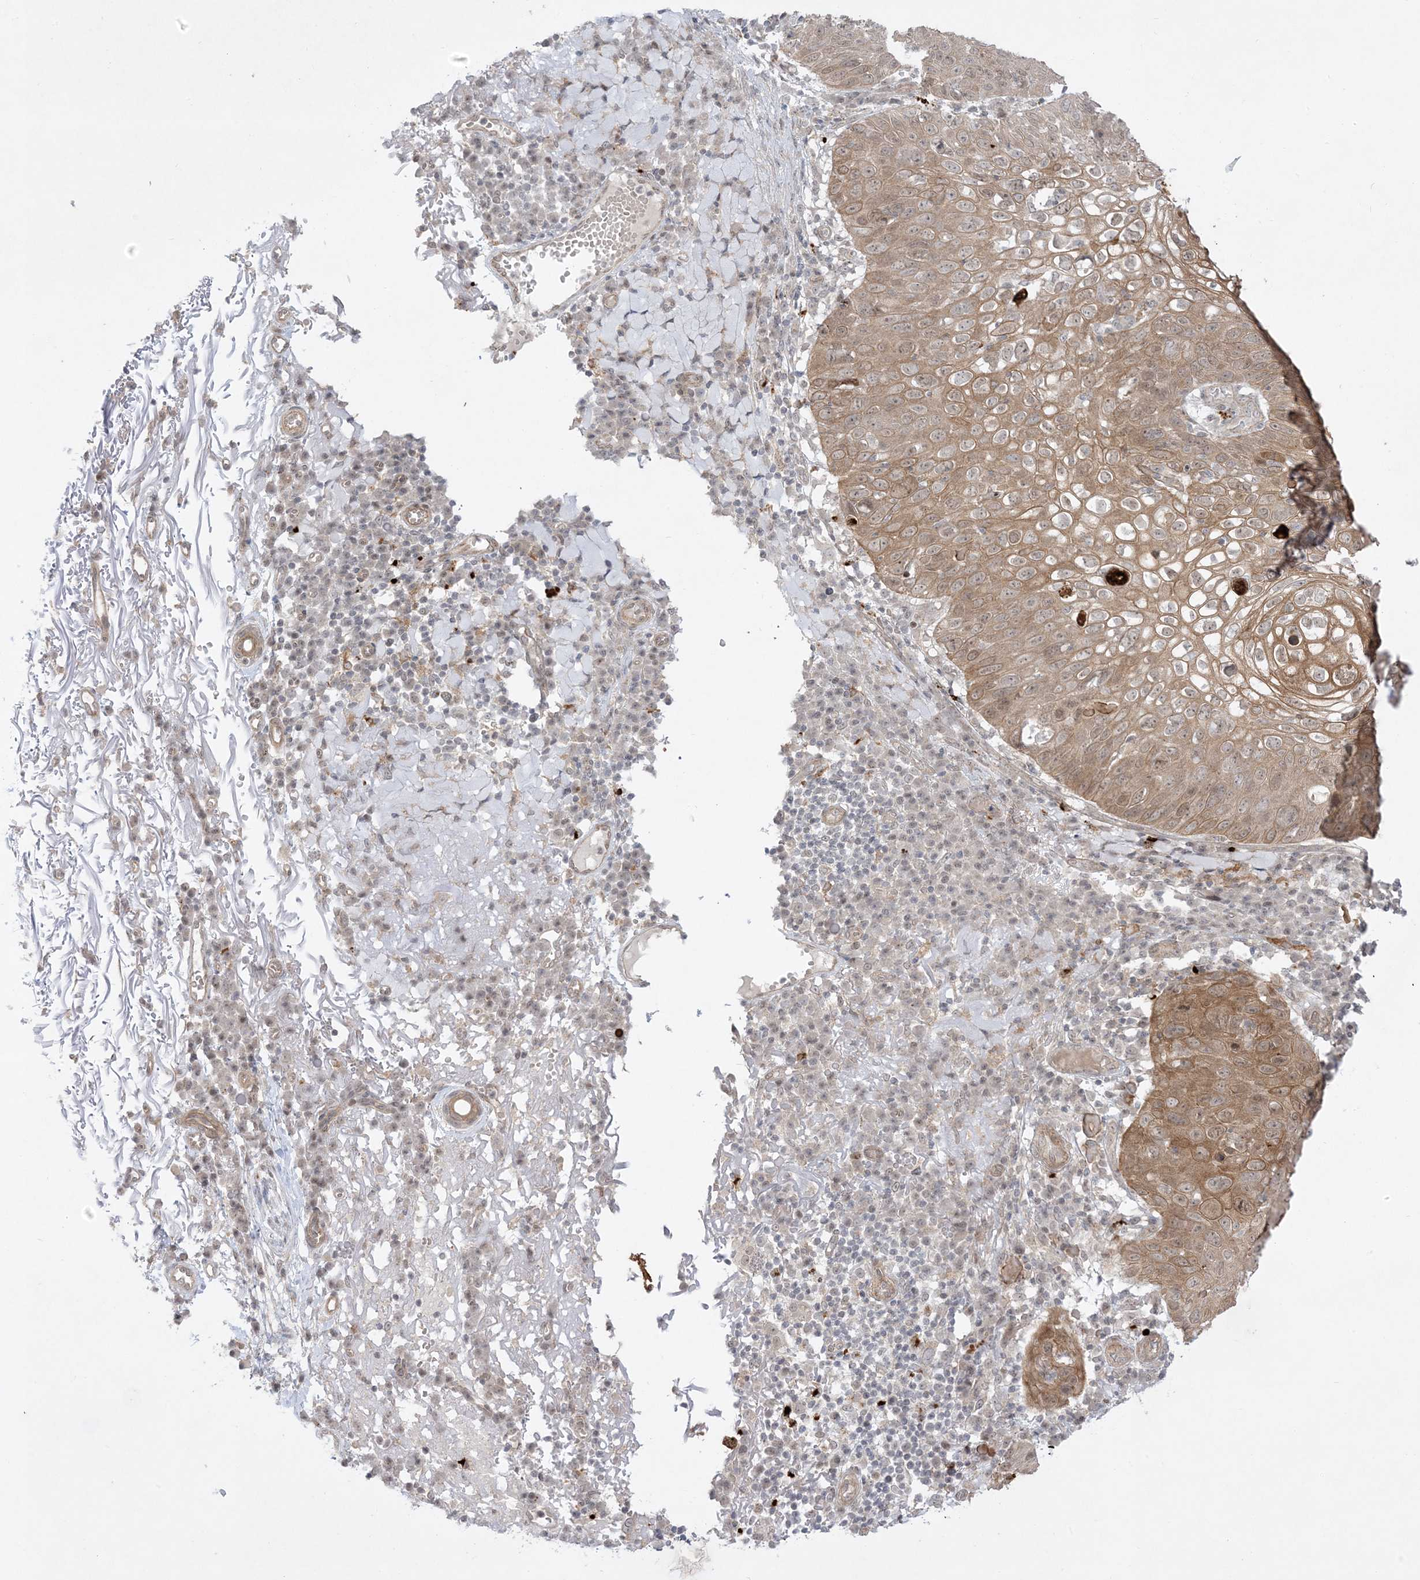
{"staining": {"intensity": "moderate", "quantity": ">75%", "location": "cytoplasmic/membranous,nuclear"}, "tissue": "skin cancer", "cell_type": "Tumor cells", "image_type": "cancer", "snomed": [{"axis": "morphology", "description": "Squamous cell carcinoma, NOS"}, {"axis": "topography", "description": "Skin"}], "caption": "A high-resolution photomicrograph shows immunohistochemistry (IHC) staining of skin cancer (squamous cell carcinoma), which reveals moderate cytoplasmic/membranous and nuclear positivity in about >75% of tumor cells. The protein of interest is shown in brown color, while the nuclei are stained blue.", "gene": "PTK6", "patient": {"sex": "female", "age": 90}}